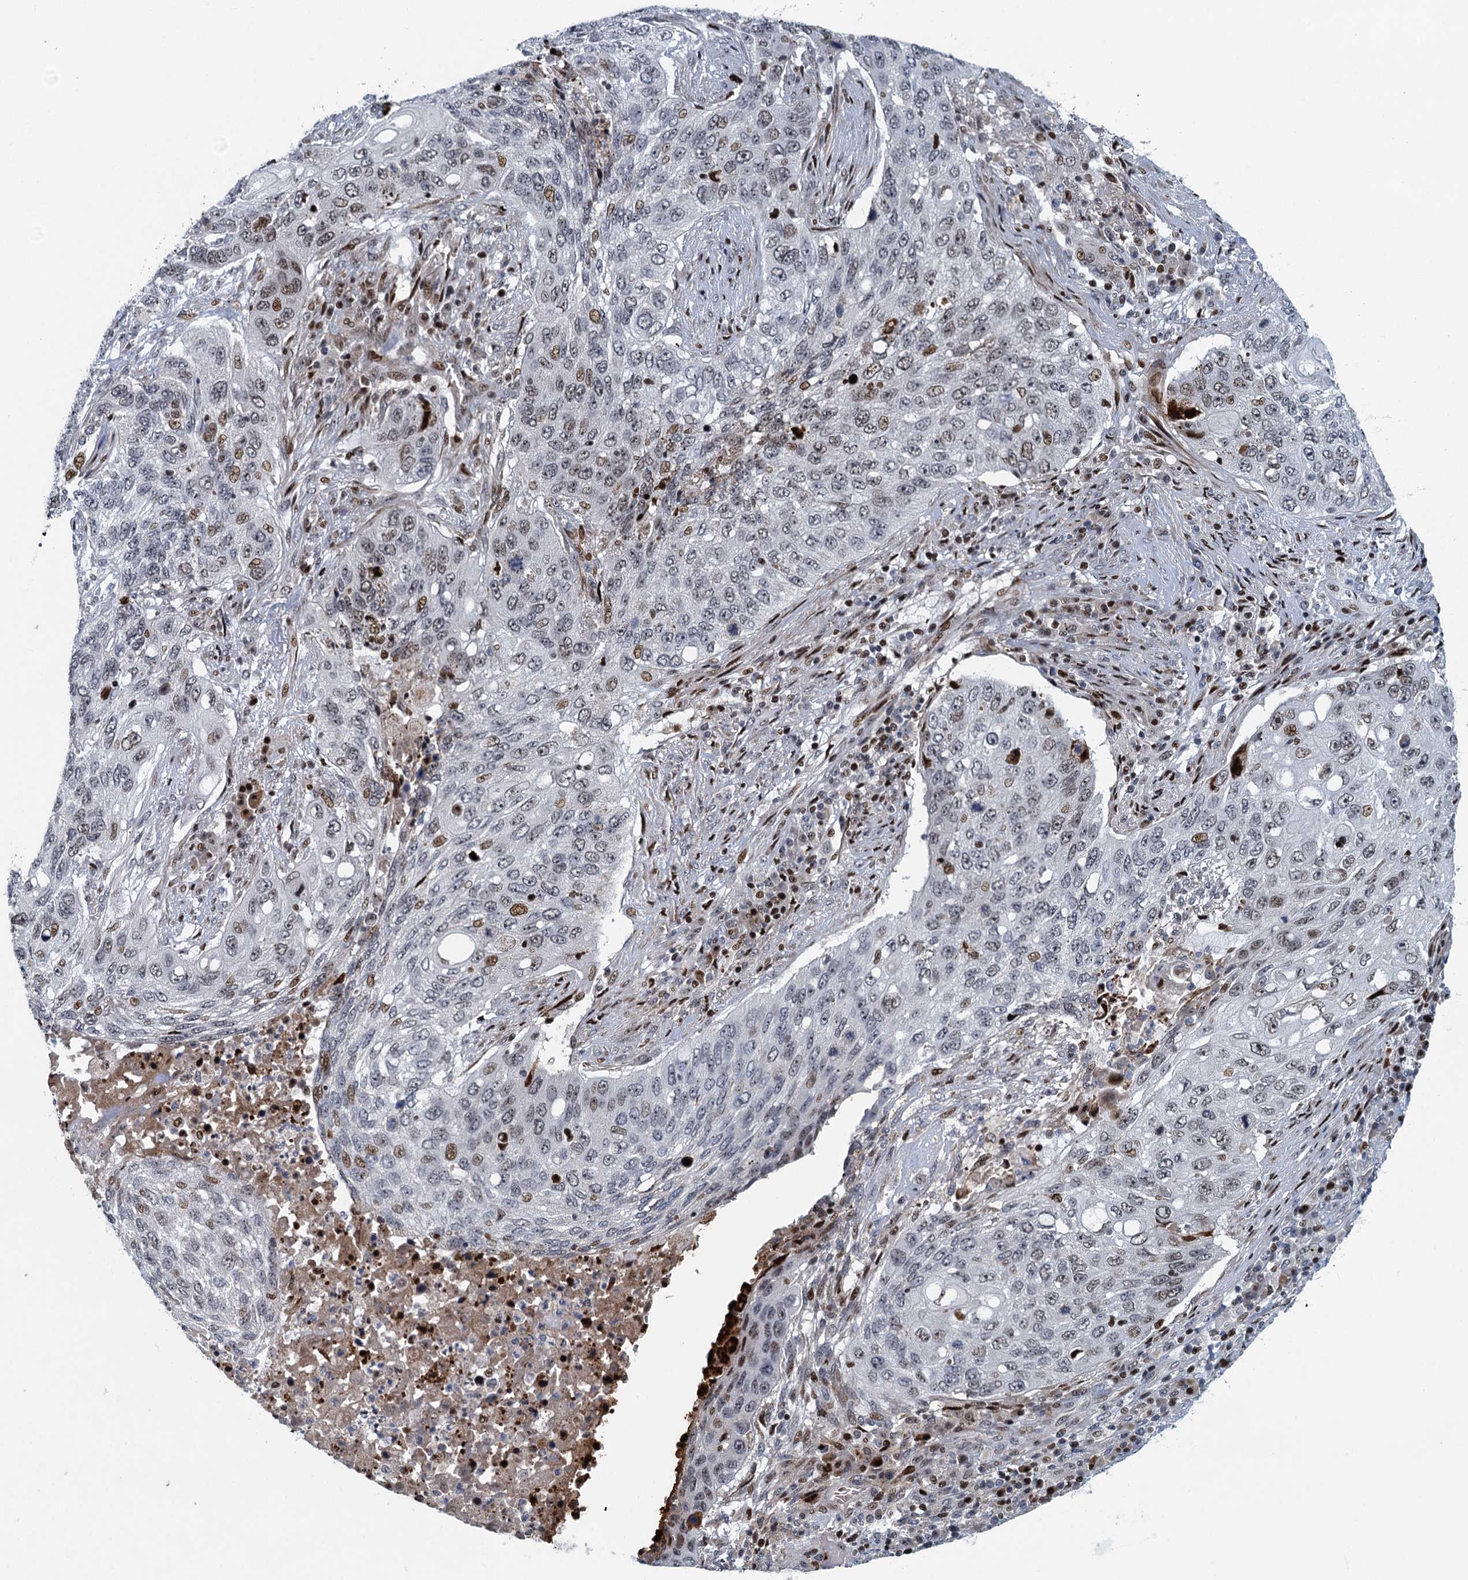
{"staining": {"intensity": "moderate", "quantity": "<25%", "location": "nuclear"}, "tissue": "lung cancer", "cell_type": "Tumor cells", "image_type": "cancer", "snomed": [{"axis": "morphology", "description": "Squamous cell carcinoma, NOS"}, {"axis": "topography", "description": "Lung"}], "caption": "DAB immunohistochemical staining of human lung cancer displays moderate nuclear protein expression in about <25% of tumor cells. Nuclei are stained in blue.", "gene": "ANKRD13D", "patient": {"sex": "female", "age": 63}}